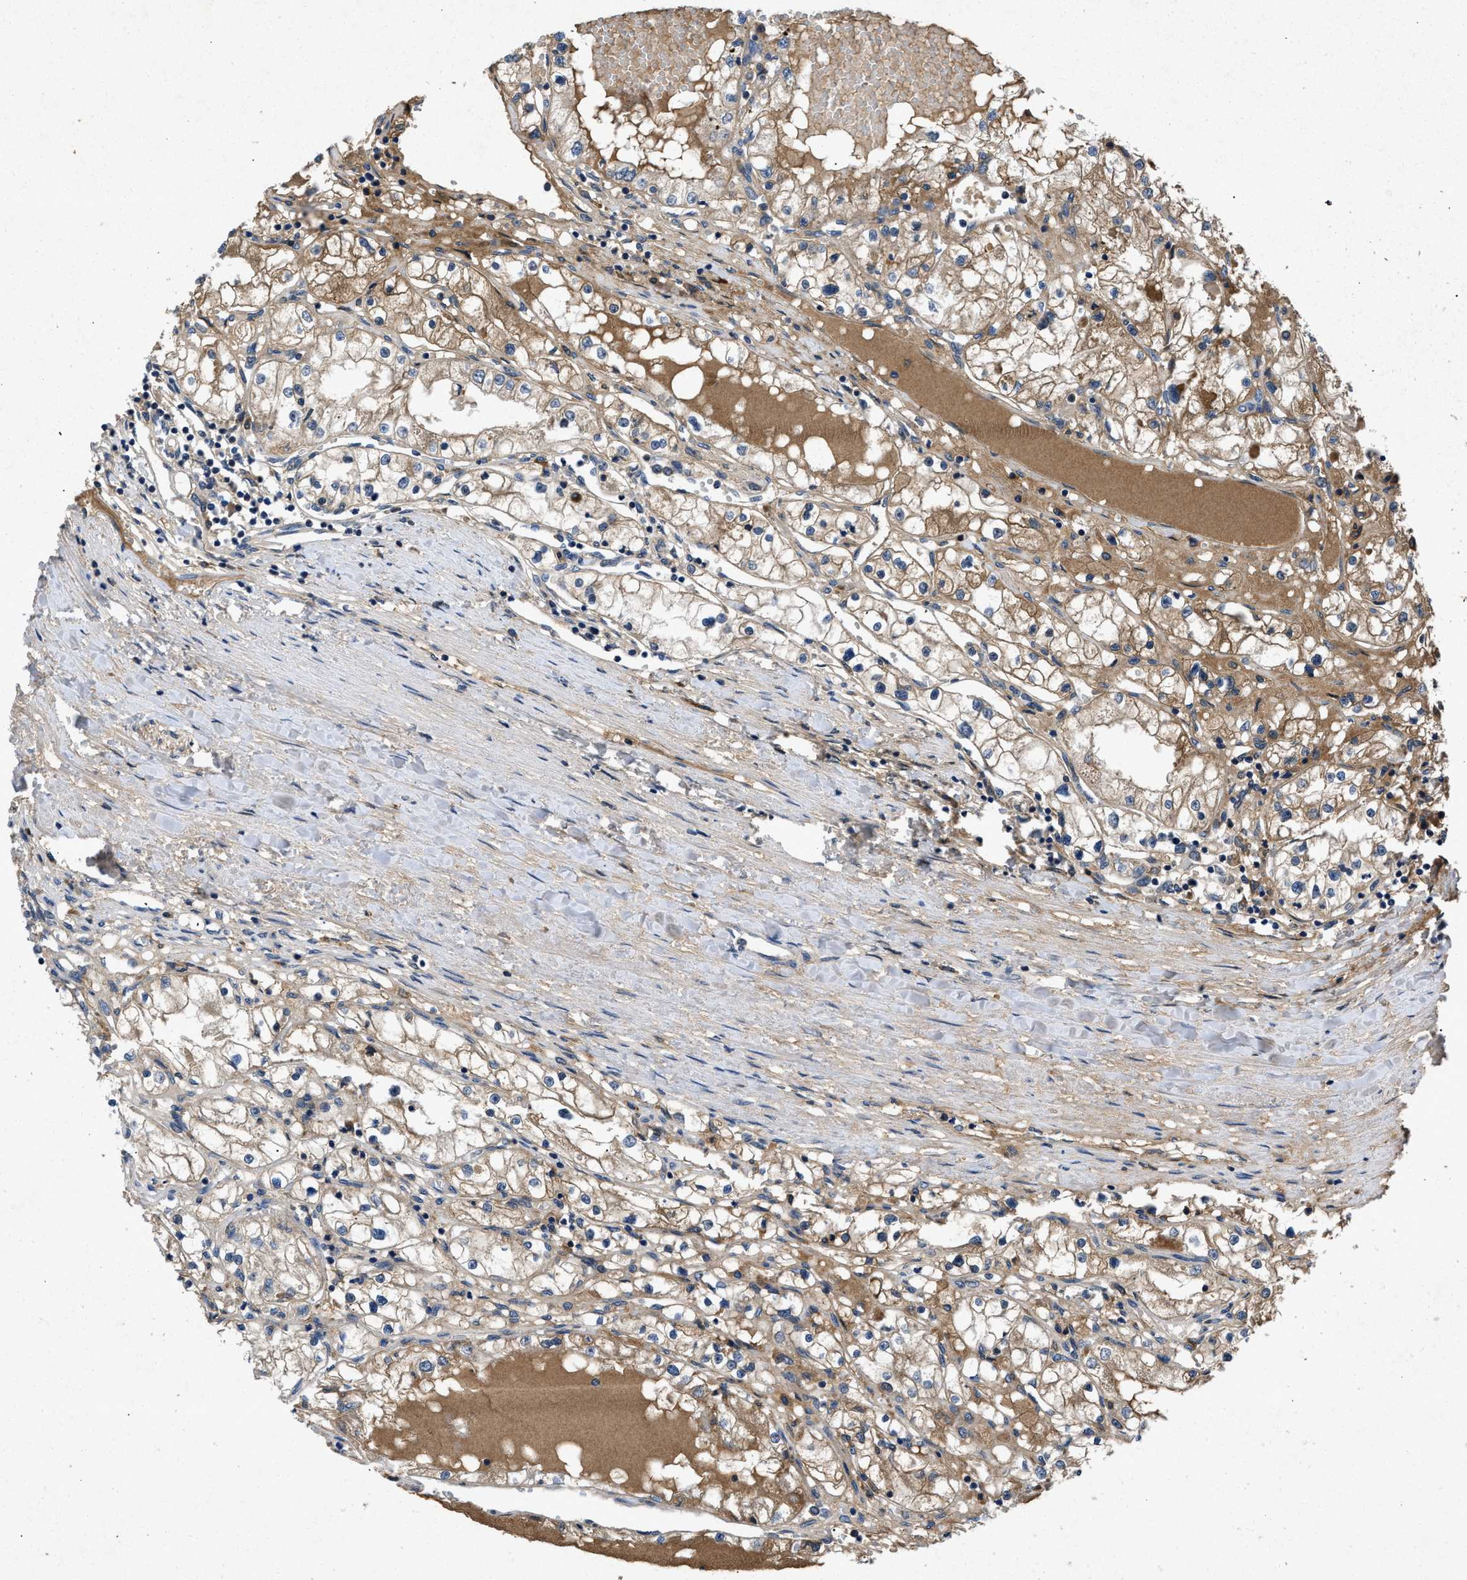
{"staining": {"intensity": "moderate", "quantity": ">75%", "location": "cytoplasmic/membranous"}, "tissue": "renal cancer", "cell_type": "Tumor cells", "image_type": "cancer", "snomed": [{"axis": "morphology", "description": "Adenocarcinoma, NOS"}, {"axis": "topography", "description": "Kidney"}], "caption": "This micrograph displays immunohistochemistry (IHC) staining of human adenocarcinoma (renal), with medium moderate cytoplasmic/membranous positivity in about >75% of tumor cells.", "gene": "VPS4A", "patient": {"sex": "male", "age": 68}}